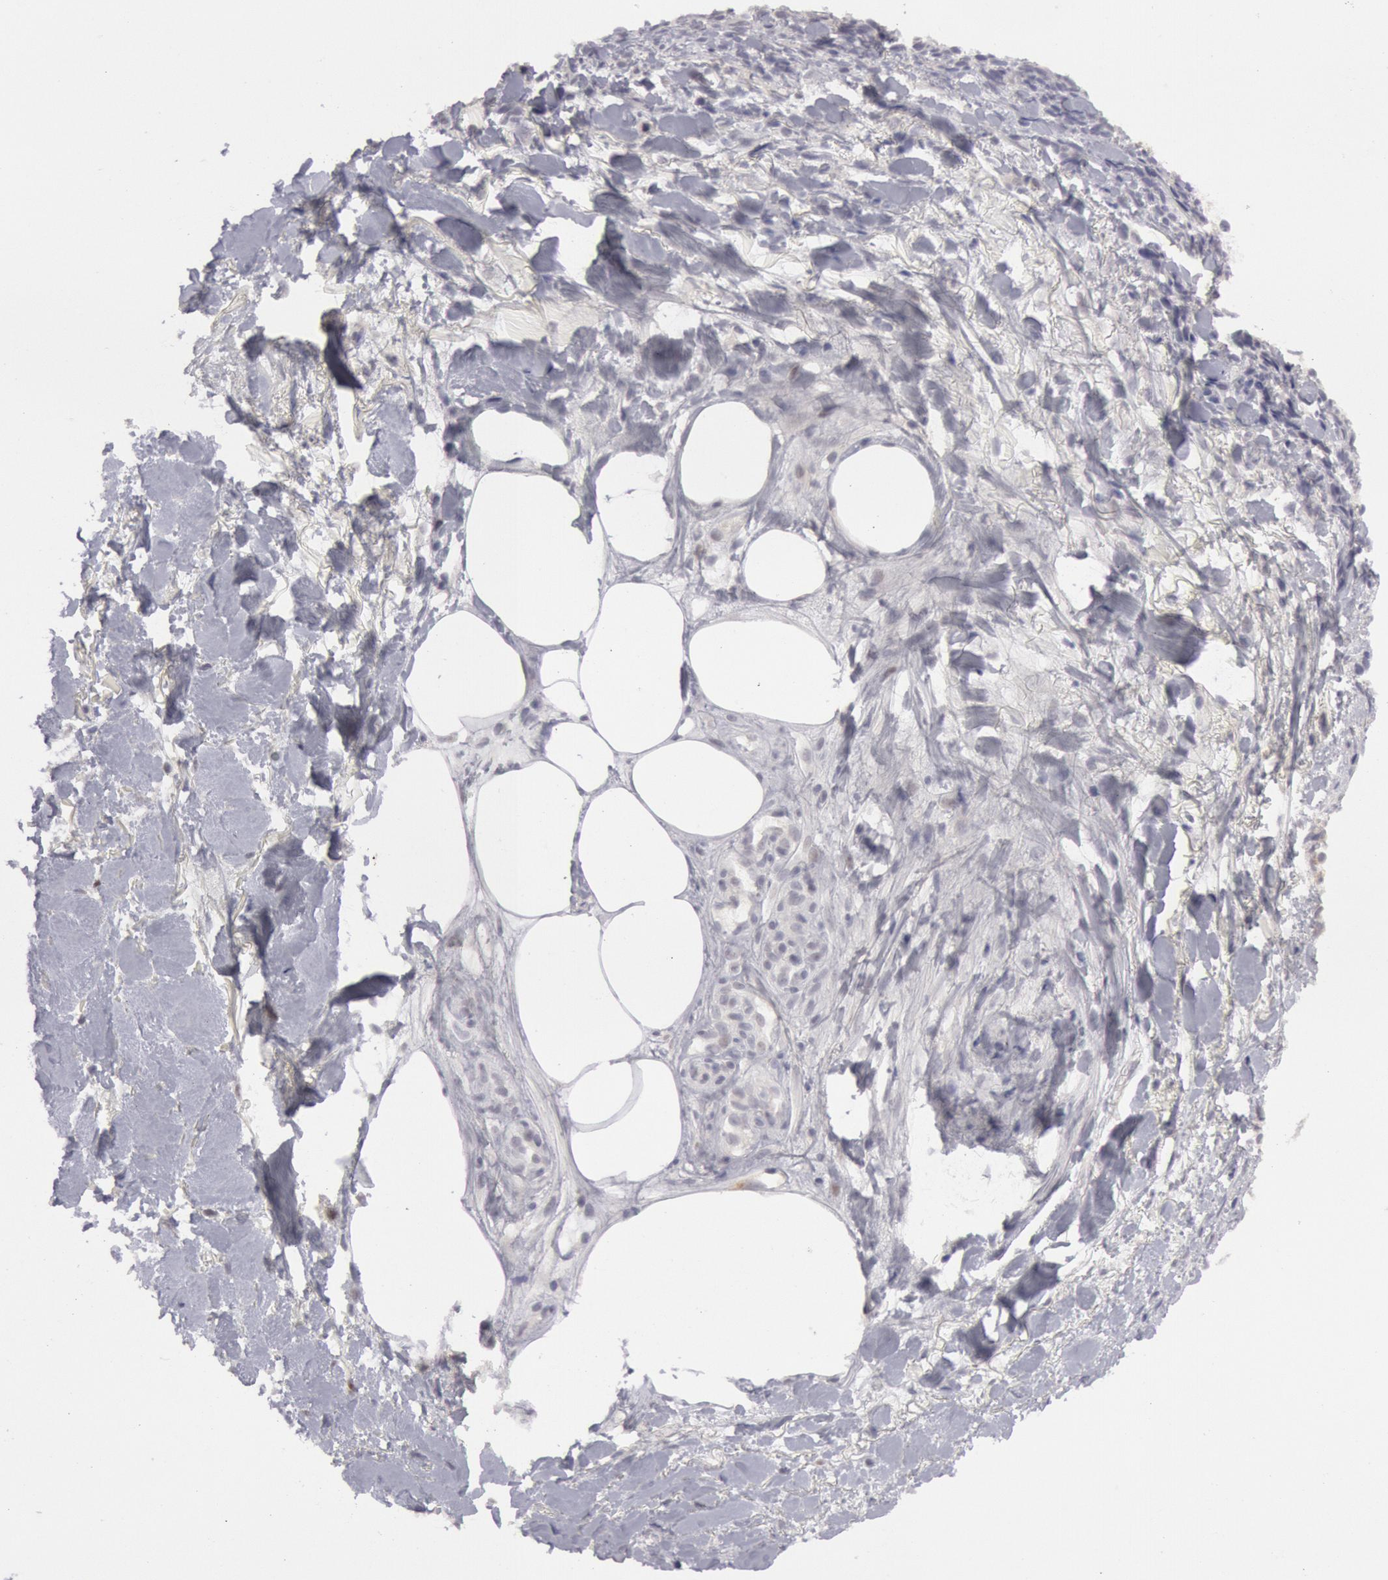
{"staining": {"intensity": "negative", "quantity": "none", "location": "none"}, "tissue": "melanoma", "cell_type": "Tumor cells", "image_type": "cancer", "snomed": [{"axis": "morphology", "description": "Malignant melanoma, NOS"}, {"axis": "topography", "description": "Skin"}], "caption": "High magnification brightfield microscopy of melanoma stained with DAB (brown) and counterstained with hematoxylin (blue): tumor cells show no significant expression.", "gene": "JOSD1", "patient": {"sex": "female", "age": 85}}